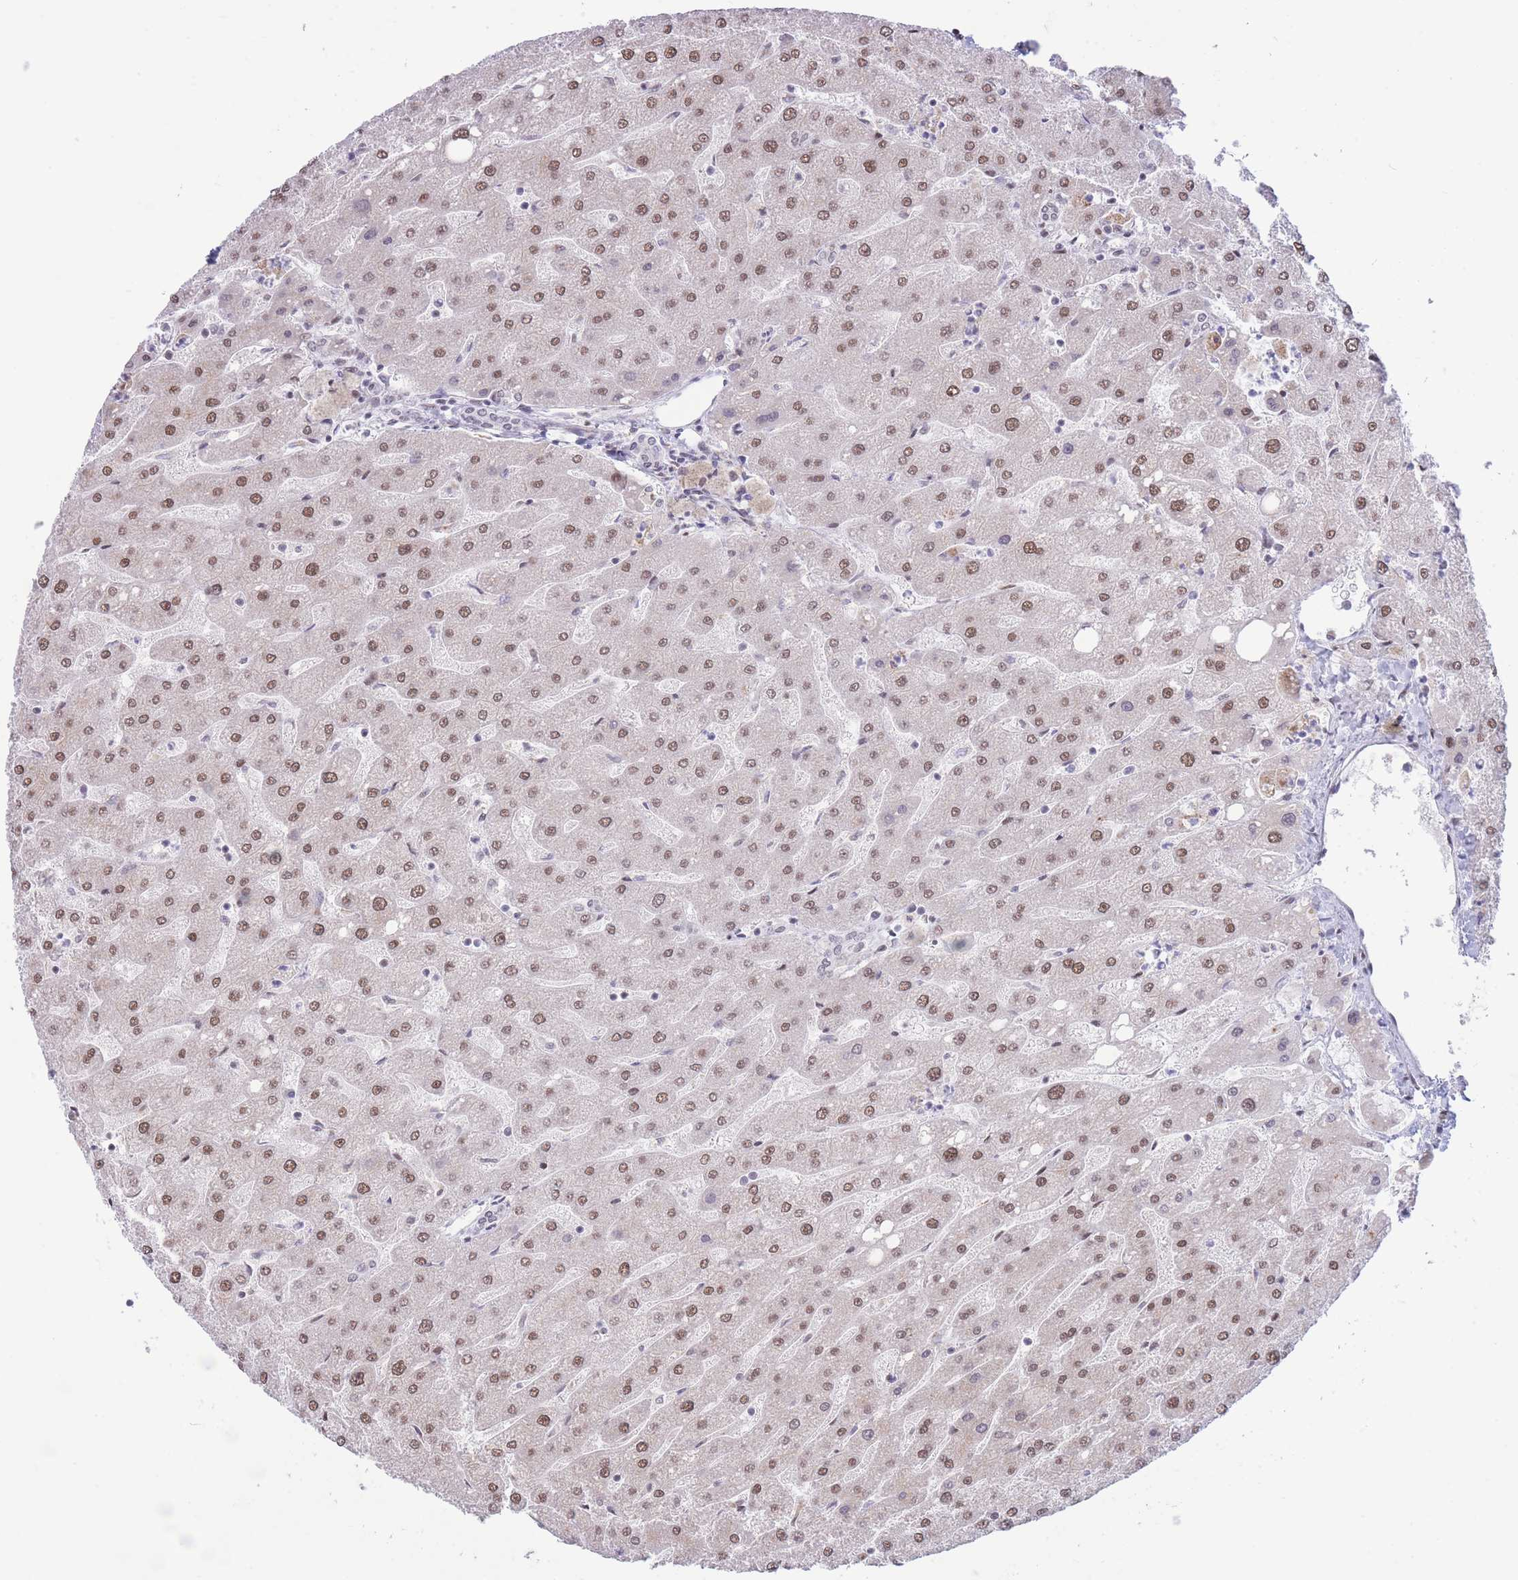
{"staining": {"intensity": "negative", "quantity": "none", "location": "none"}, "tissue": "liver", "cell_type": "Cholangiocytes", "image_type": "normal", "snomed": [{"axis": "morphology", "description": "Normal tissue, NOS"}, {"axis": "topography", "description": "Liver"}], "caption": "Photomicrograph shows no protein expression in cholangiocytes of benign liver.", "gene": "INO80C", "patient": {"sex": "male", "age": 67}}